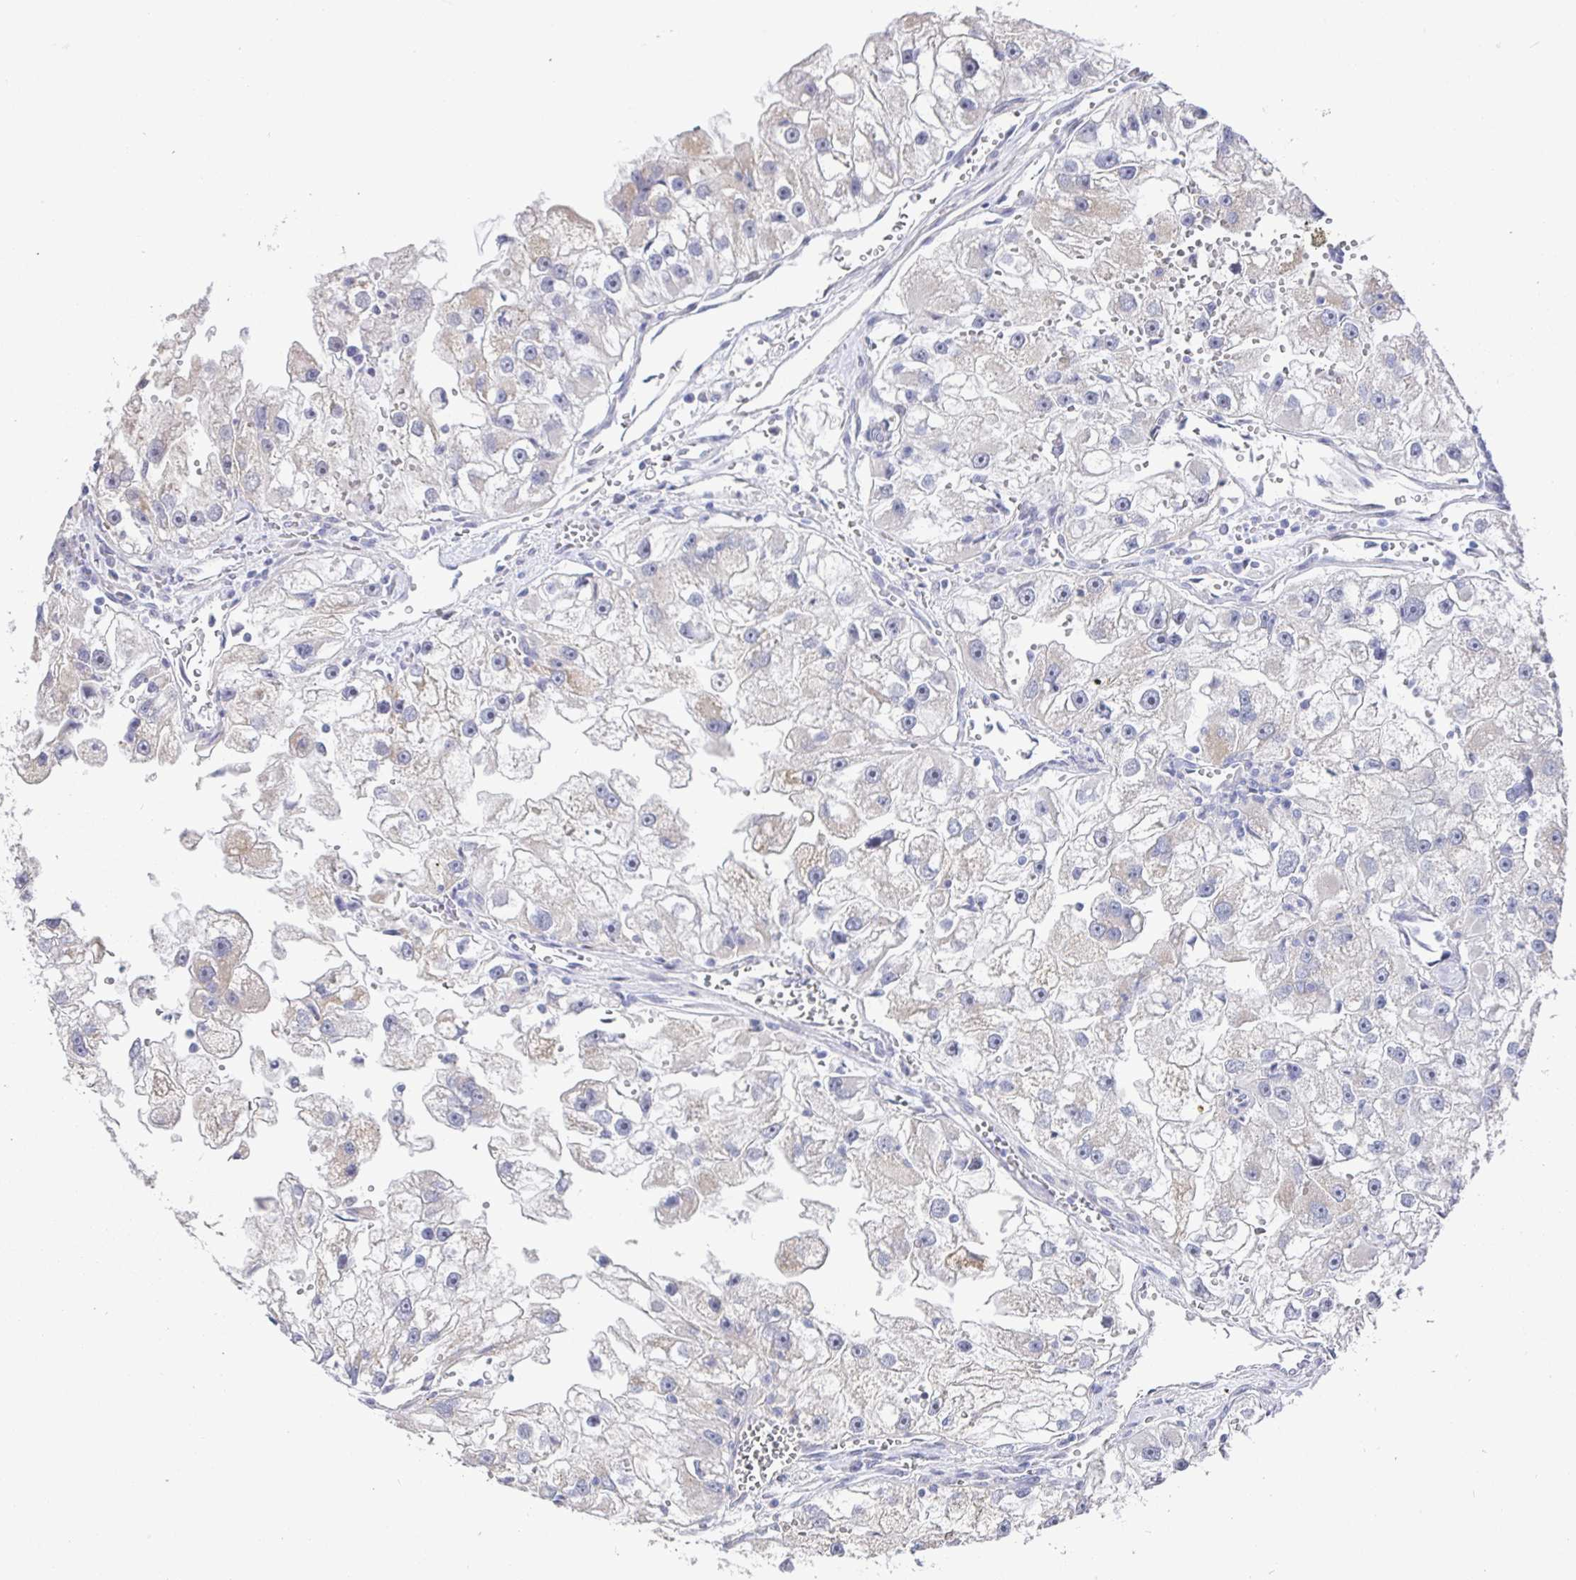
{"staining": {"intensity": "negative", "quantity": "none", "location": "none"}, "tissue": "renal cancer", "cell_type": "Tumor cells", "image_type": "cancer", "snomed": [{"axis": "morphology", "description": "Adenocarcinoma, NOS"}, {"axis": "topography", "description": "Kidney"}], "caption": "Tumor cells show no significant protein staining in renal cancer (adenocarcinoma).", "gene": "CIT", "patient": {"sex": "male", "age": 63}}